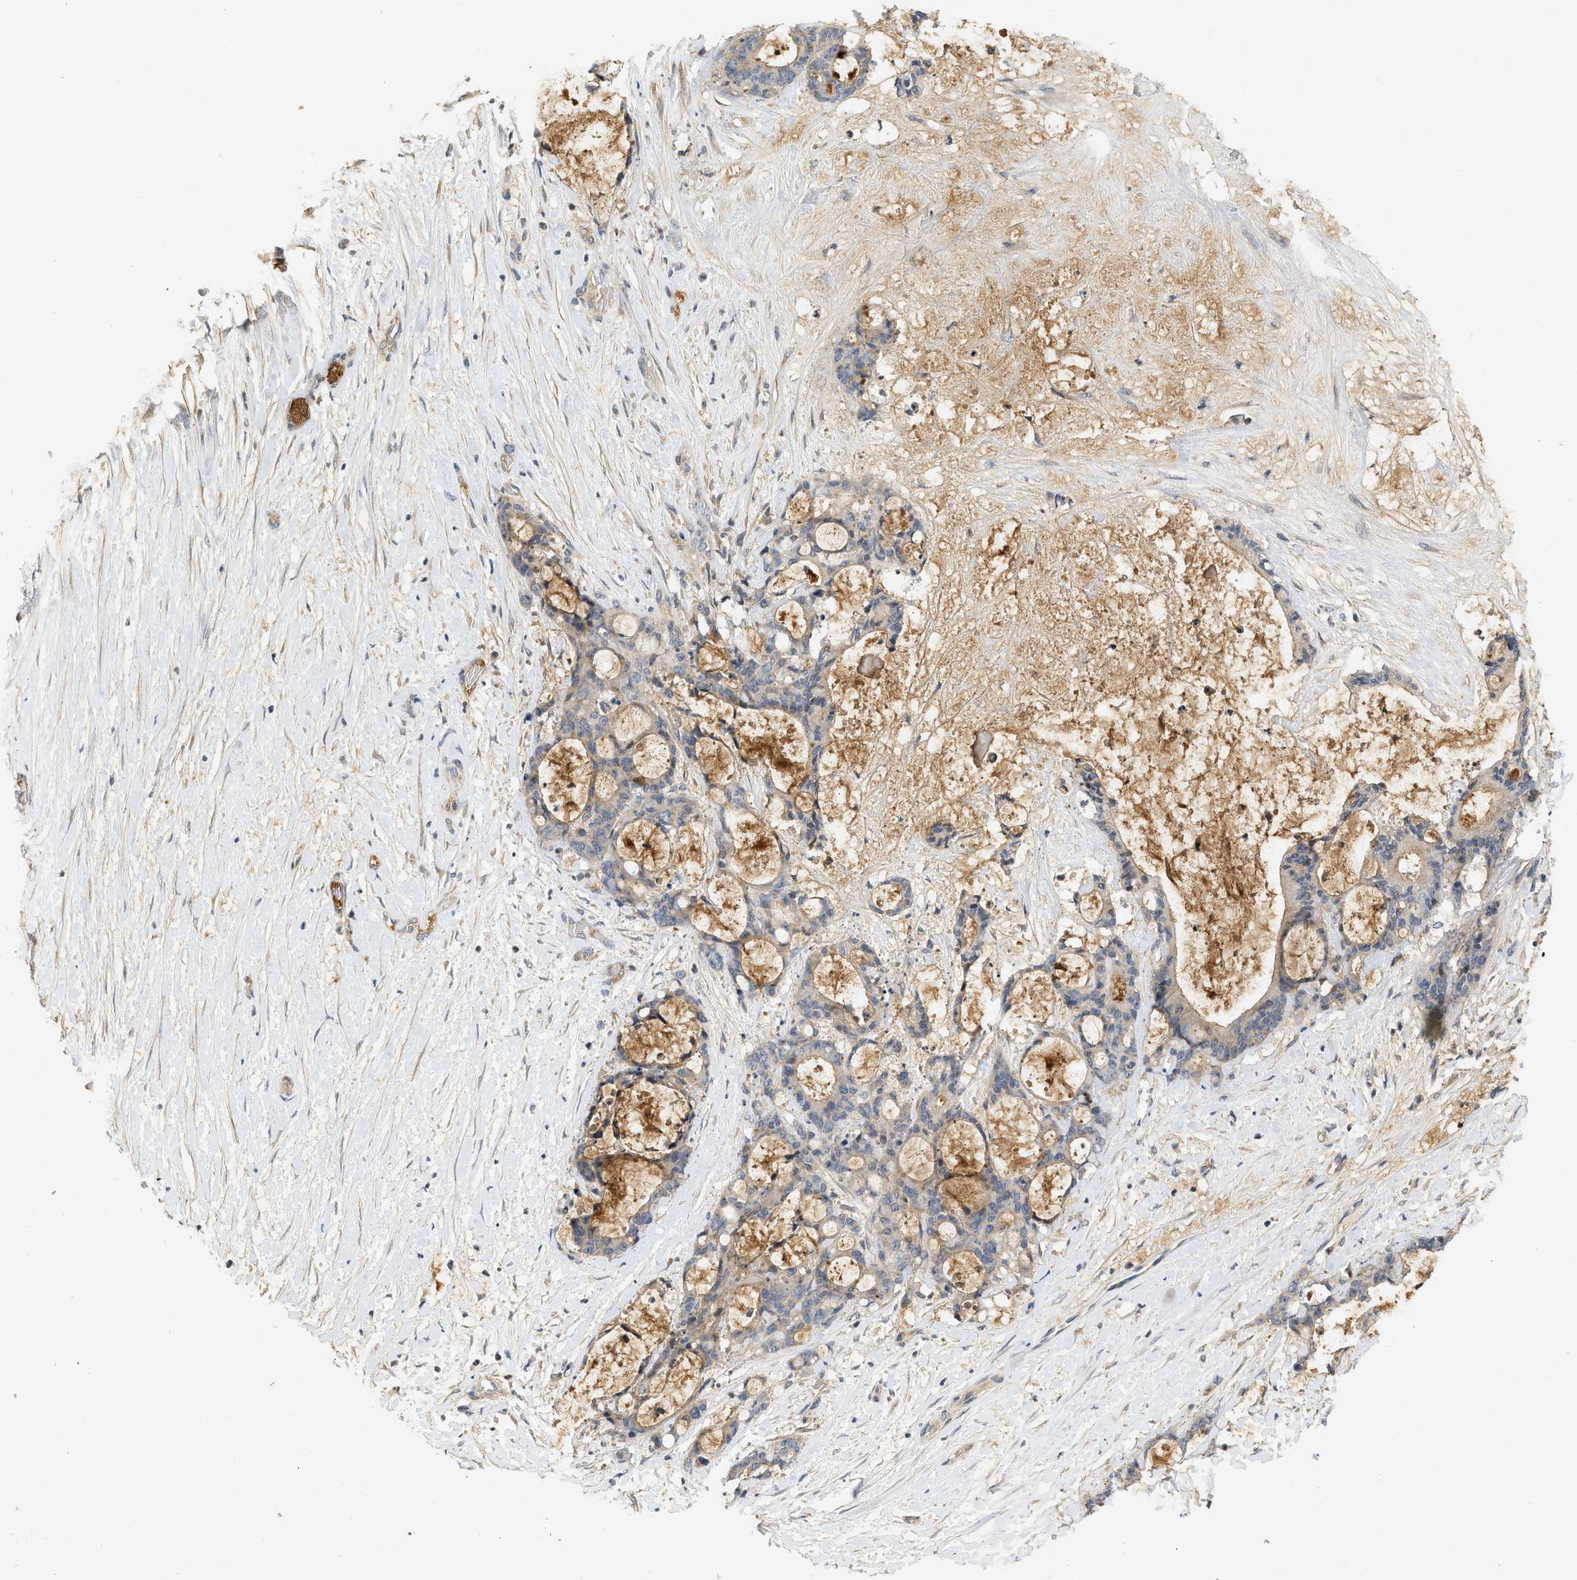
{"staining": {"intensity": "weak", "quantity": "<25%", "location": "cytoplasmic/membranous"}, "tissue": "liver cancer", "cell_type": "Tumor cells", "image_type": "cancer", "snomed": [{"axis": "morphology", "description": "Cholangiocarcinoma"}, {"axis": "topography", "description": "Liver"}], "caption": "Immunohistochemistry micrograph of neoplastic tissue: liver cancer (cholangiocarcinoma) stained with DAB (3,3'-diaminobenzidine) exhibits no significant protein positivity in tumor cells.", "gene": "F8", "patient": {"sex": "female", "age": 73}}